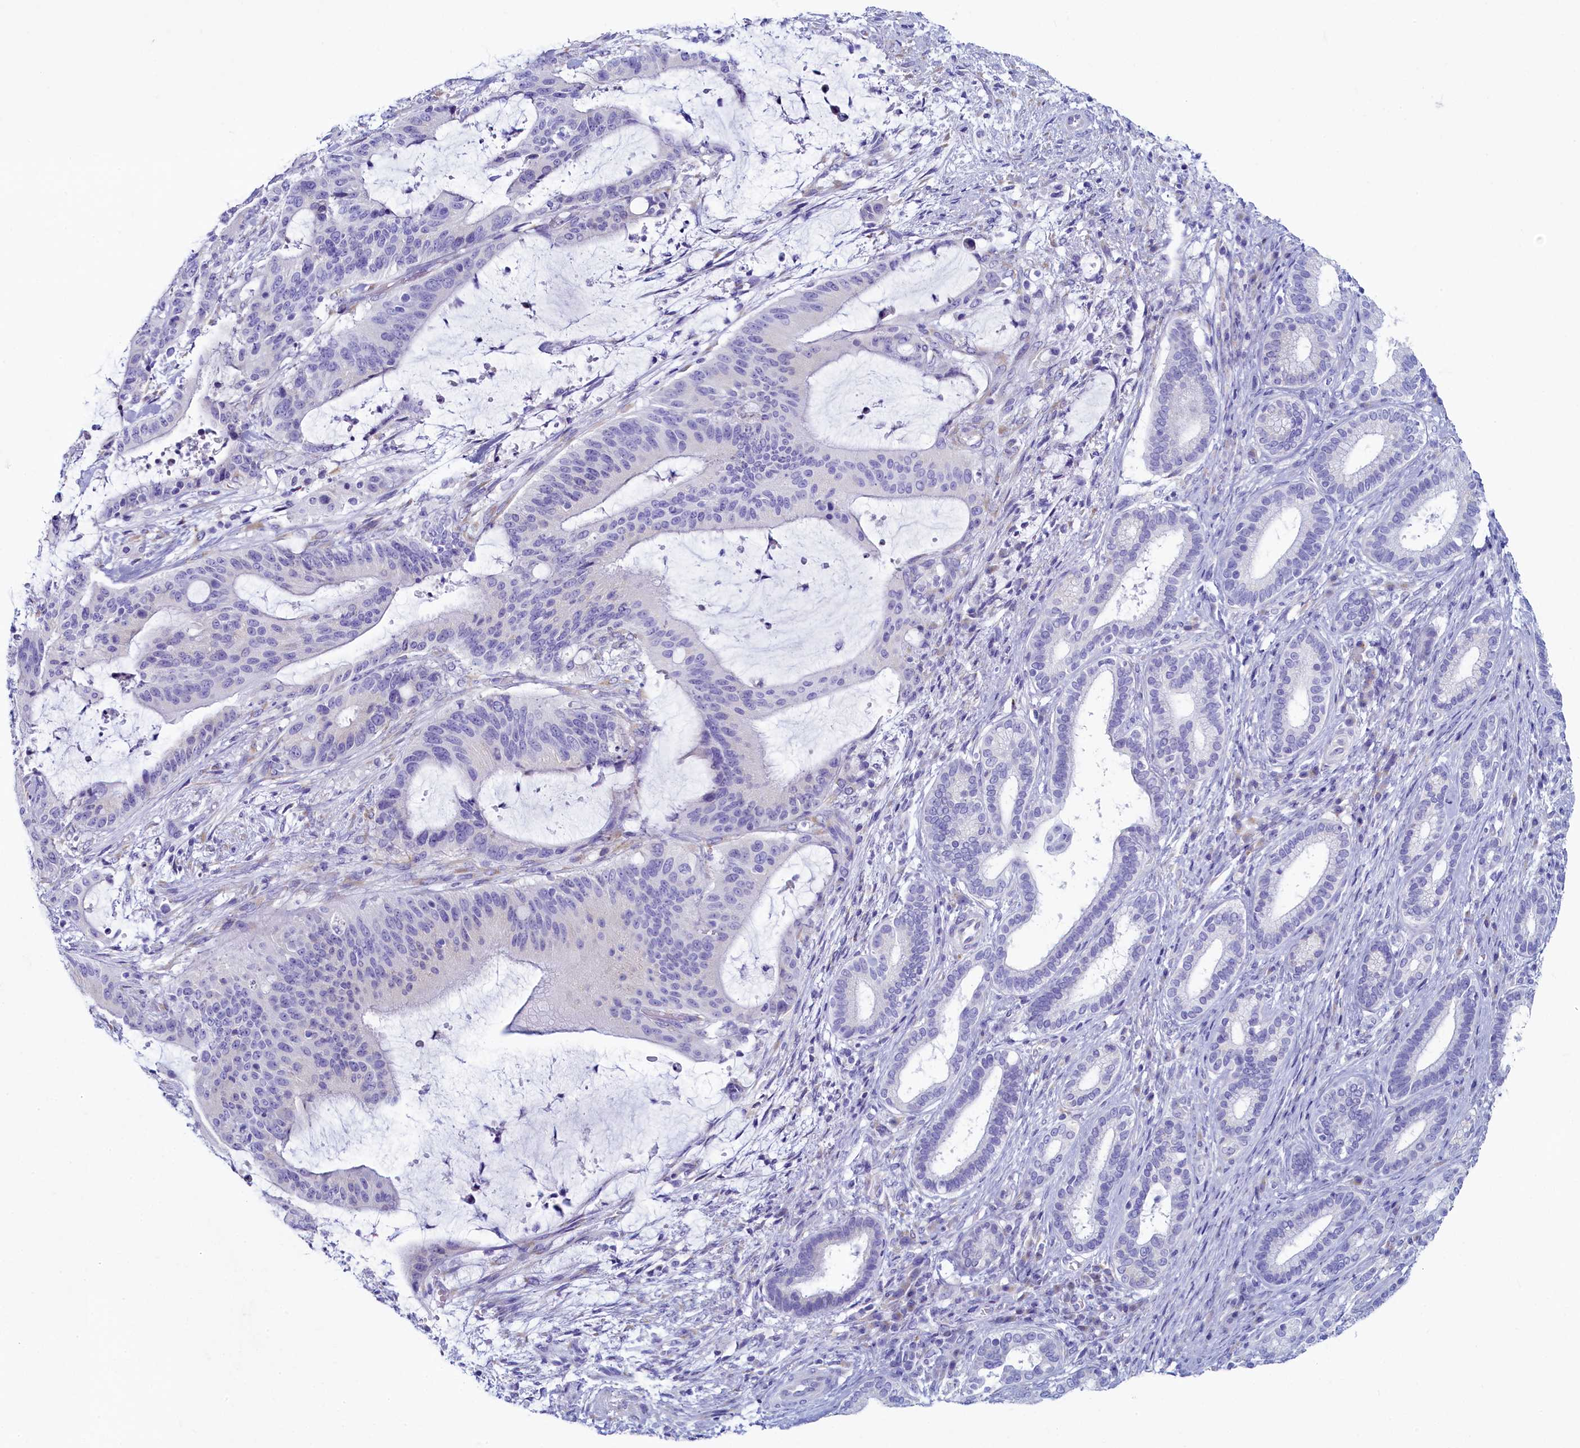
{"staining": {"intensity": "negative", "quantity": "none", "location": "none"}, "tissue": "liver cancer", "cell_type": "Tumor cells", "image_type": "cancer", "snomed": [{"axis": "morphology", "description": "Normal tissue, NOS"}, {"axis": "morphology", "description": "Cholangiocarcinoma"}, {"axis": "topography", "description": "Liver"}, {"axis": "topography", "description": "Peripheral nerve tissue"}], "caption": "An immunohistochemistry photomicrograph of liver cancer is shown. There is no staining in tumor cells of liver cancer.", "gene": "SKA3", "patient": {"sex": "female", "age": 73}}